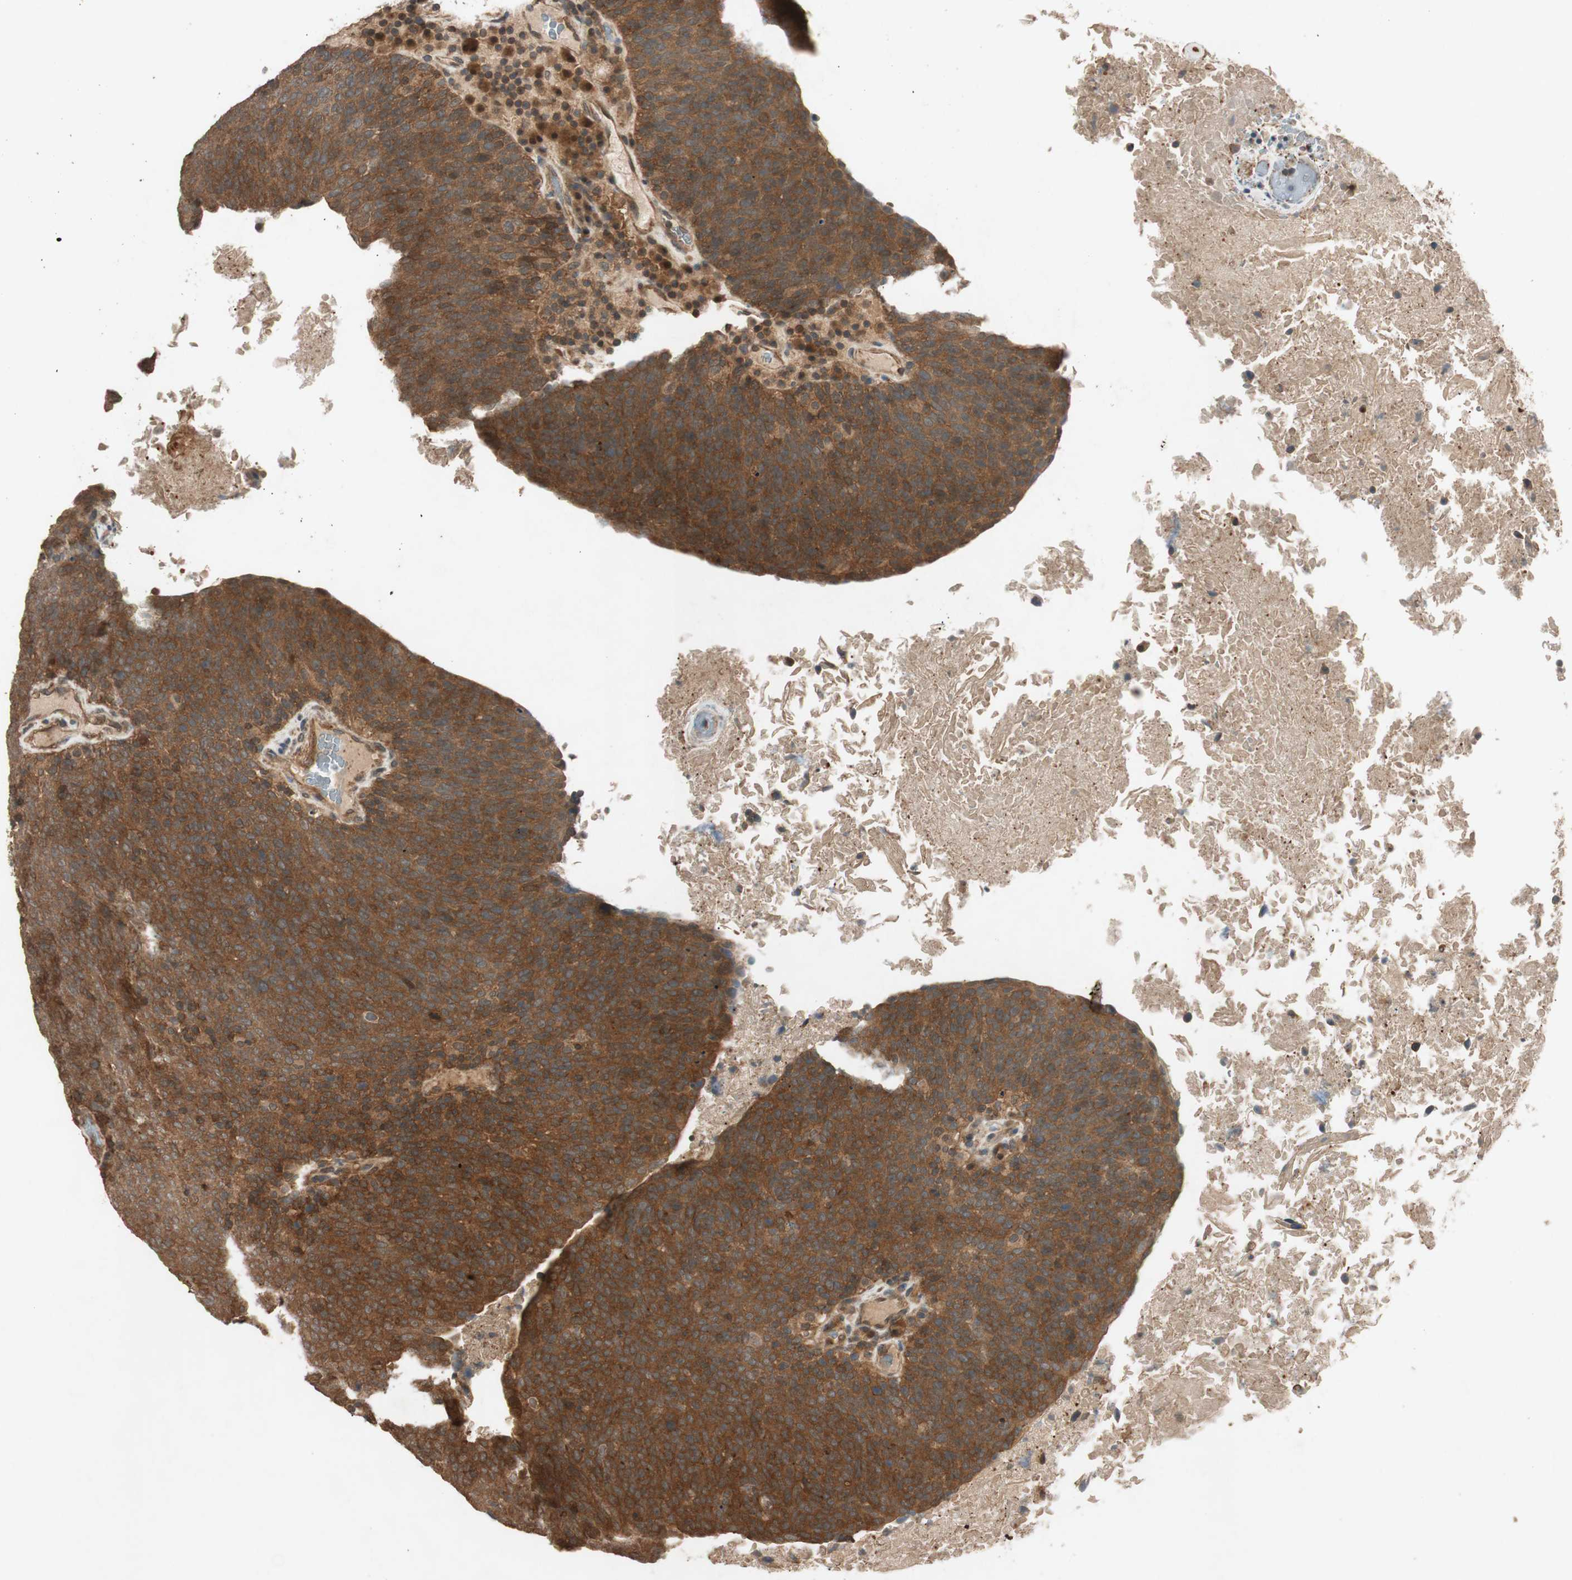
{"staining": {"intensity": "moderate", "quantity": ">75%", "location": "cytoplasmic/membranous"}, "tissue": "head and neck cancer", "cell_type": "Tumor cells", "image_type": "cancer", "snomed": [{"axis": "morphology", "description": "Squamous cell carcinoma, NOS"}, {"axis": "morphology", "description": "Squamous cell carcinoma, metastatic, NOS"}, {"axis": "topography", "description": "Lymph node"}, {"axis": "topography", "description": "Head-Neck"}], "caption": "Tumor cells demonstrate medium levels of moderate cytoplasmic/membranous positivity in about >75% of cells in human head and neck cancer (squamous cell carcinoma). (brown staining indicates protein expression, while blue staining denotes nuclei).", "gene": "EPHA8", "patient": {"sex": "male", "age": 62}}